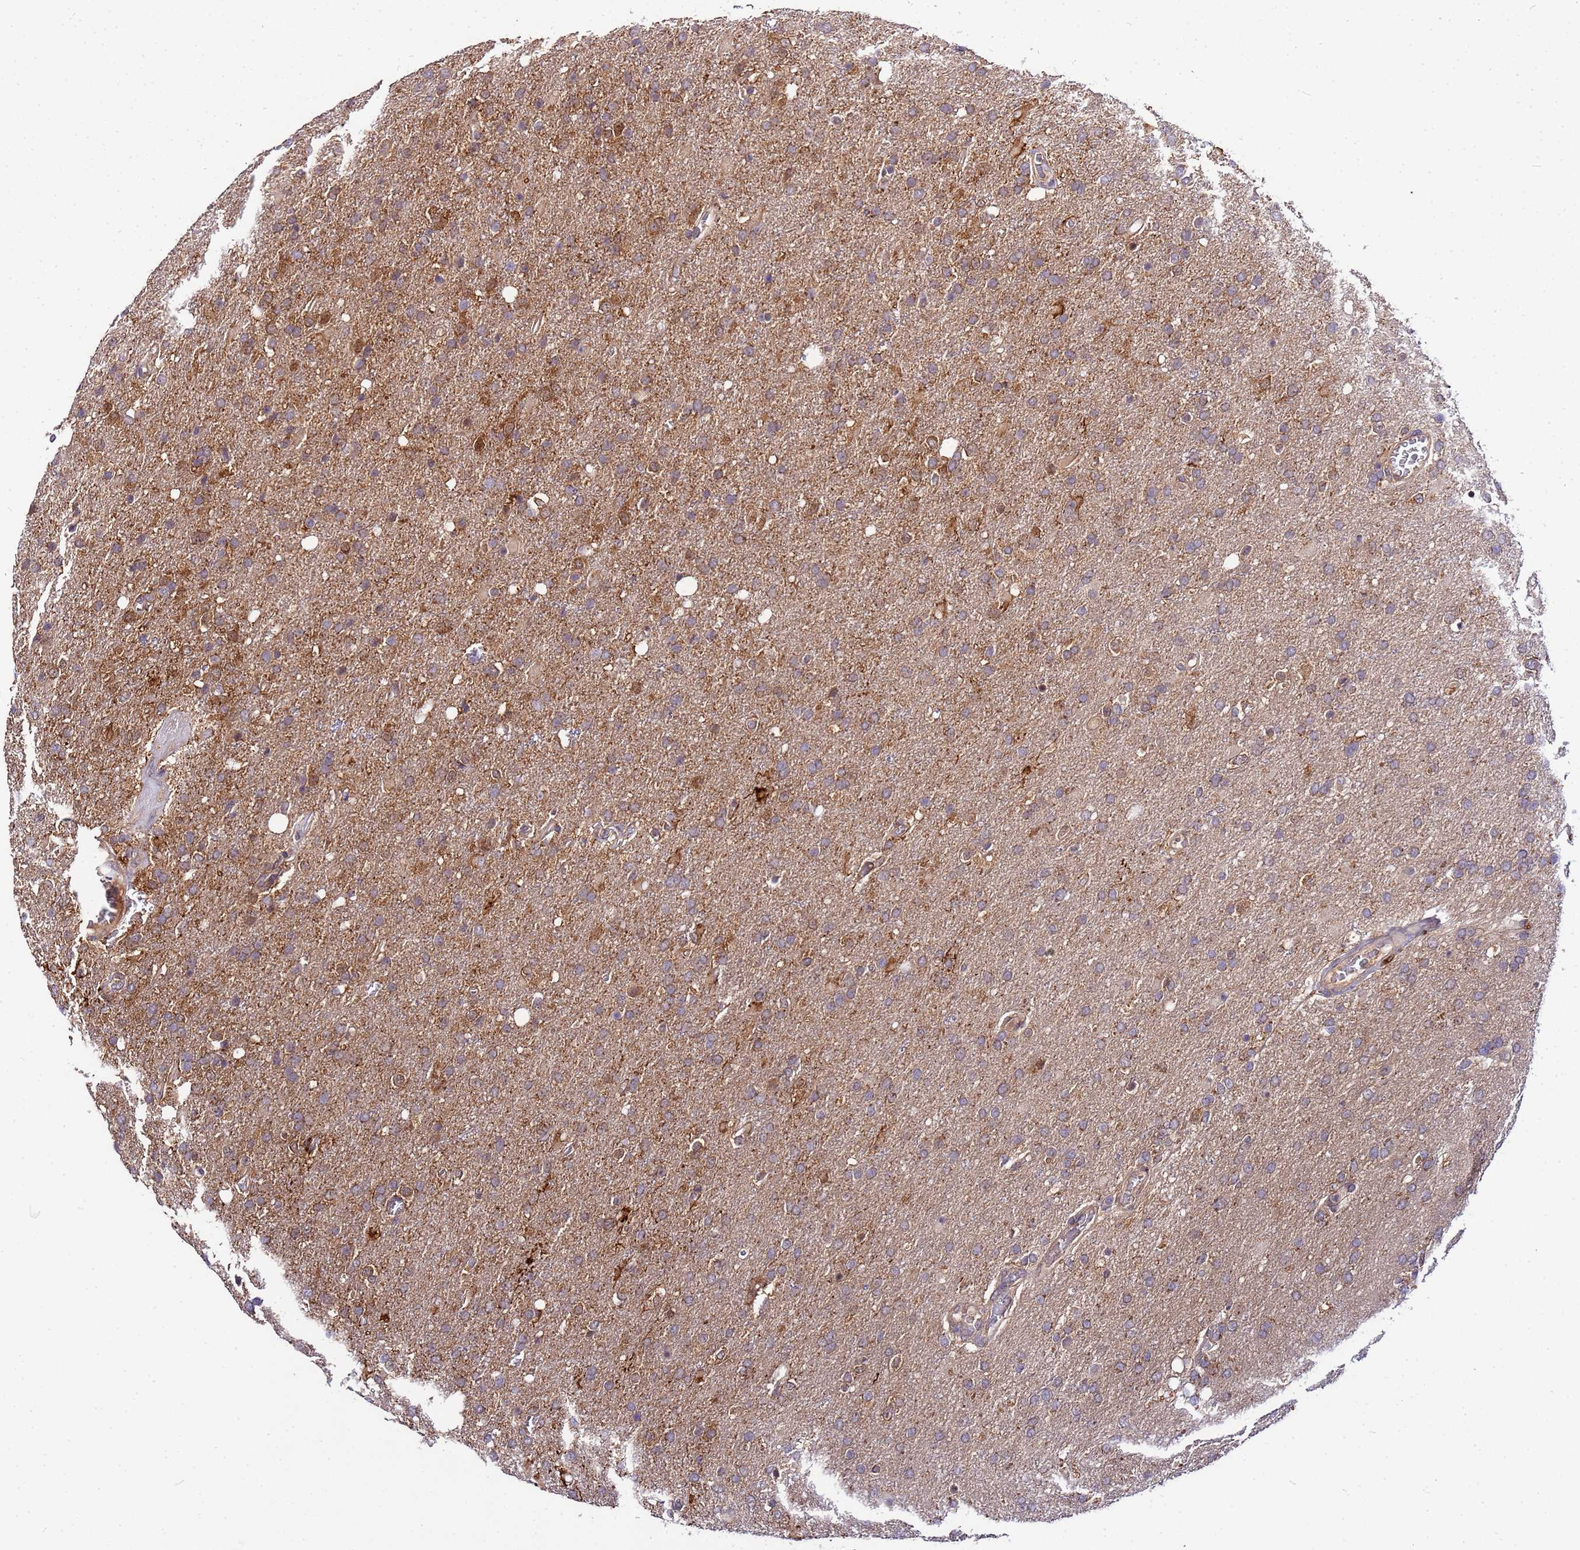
{"staining": {"intensity": "moderate", "quantity": ">75%", "location": "cytoplasmic/membranous"}, "tissue": "glioma", "cell_type": "Tumor cells", "image_type": "cancer", "snomed": [{"axis": "morphology", "description": "Glioma, malignant, High grade"}, {"axis": "topography", "description": "Brain"}], "caption": "Glioma stained for a protein (brown) exhibits moderate cytoplasmic/membranous positive positivity in about >75% of tumor cells.", "gene": "GSPT2", "patient": {"sex": "female", "age": 74}}